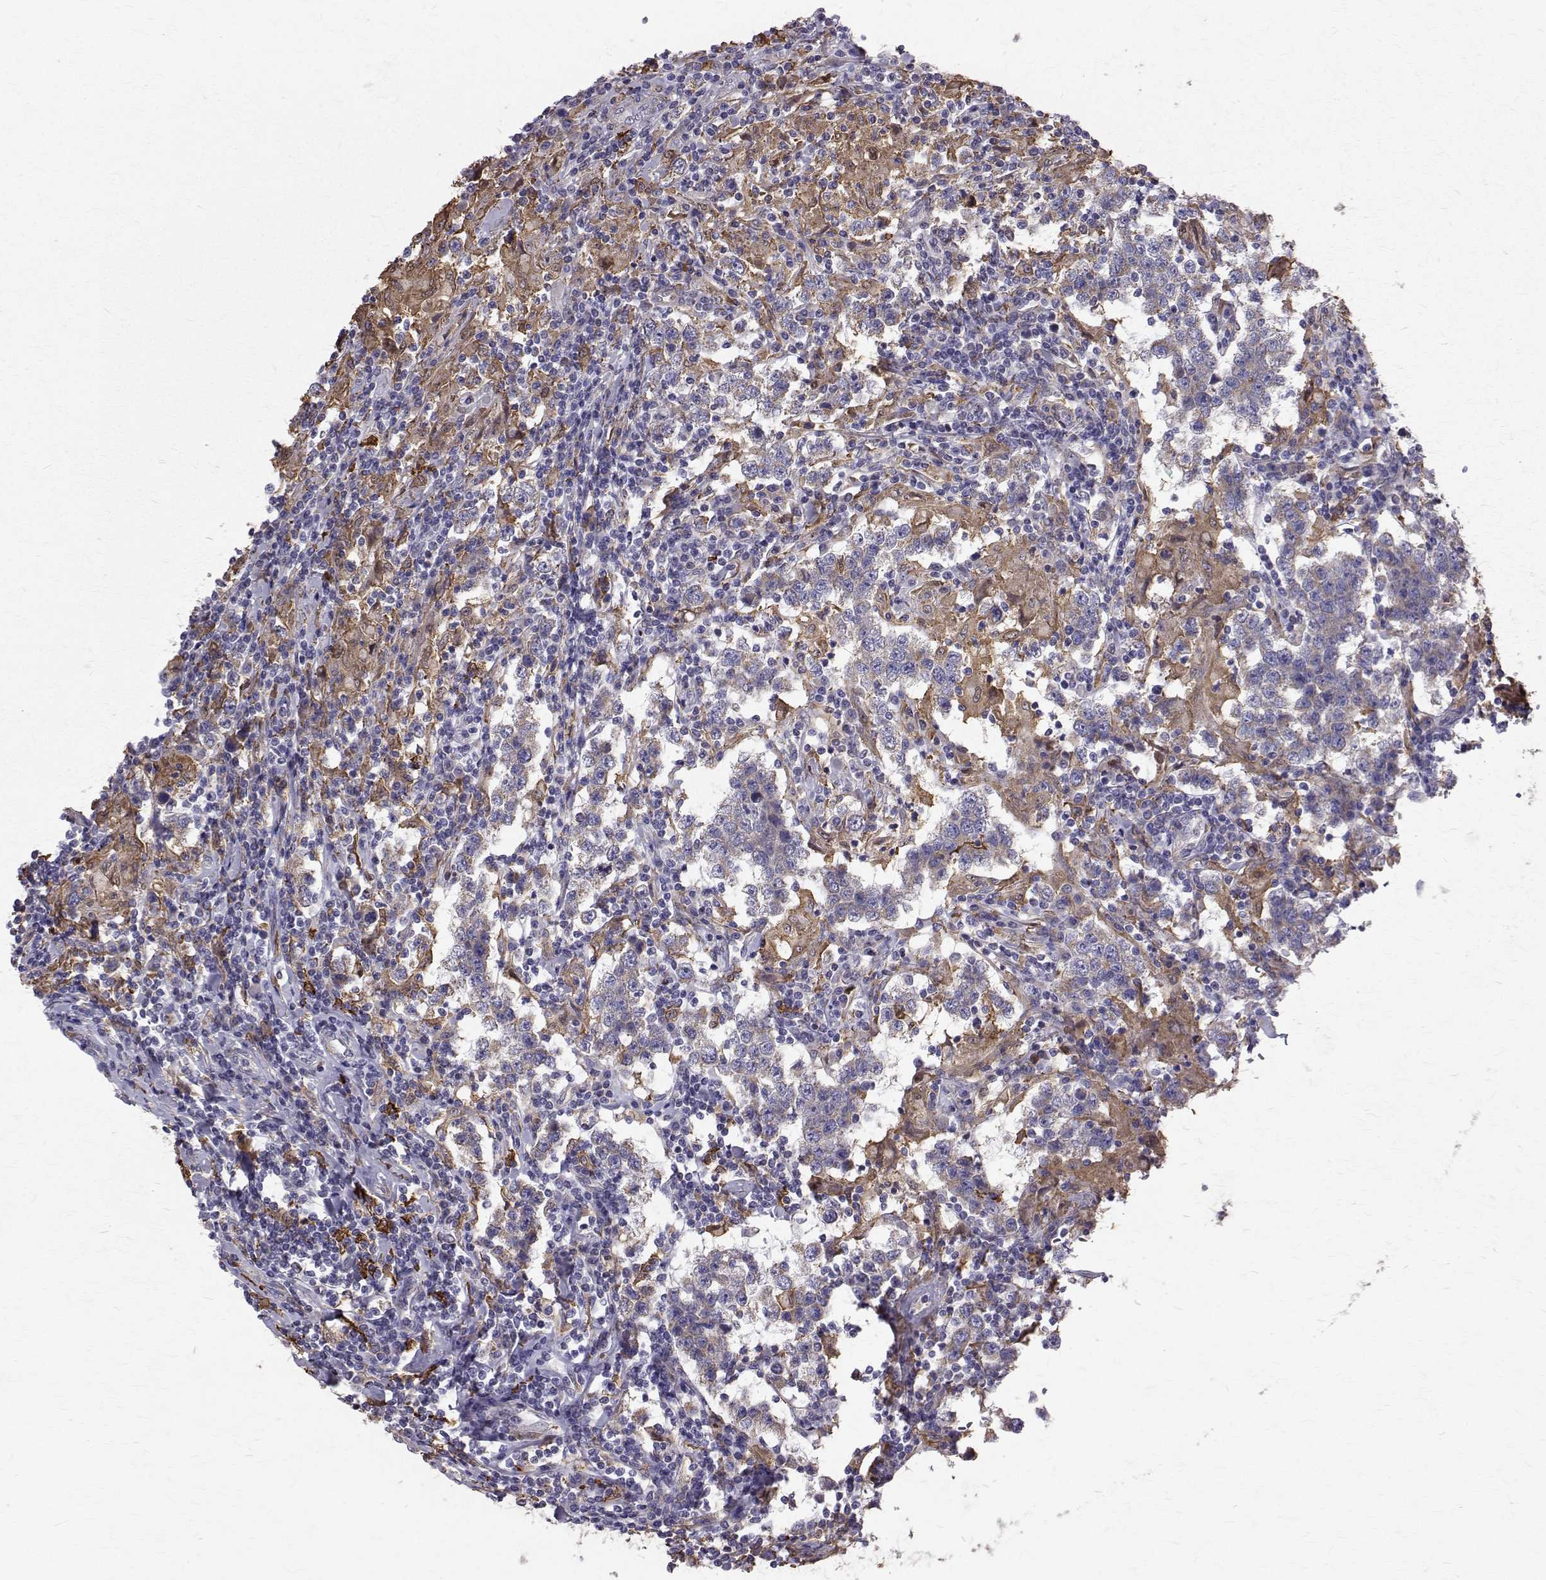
{"staining": {"intensity": "weak", "quantity": "<25%", "location": "cytoplasmic/membranous"}, "tissue": "testis cancer", "cell_type": "Tumor cells", "image_type": "cancer", "snomed": [{"axis": "morphology", "description": "Seminoma, NOS"}, {"axis": "morphology", "description": "Carcinoma, Embryonal, NOS"}, {"axis": "topography", "description": "Testis"}], "caption": "IHC micrograph of testis cancer (embryonal carcinoma) stained for a protein (brown), which shows no staining in tumor cells. (DAB (3,3'-diaminobenzidine) IHC with hematoxylin counter stain).", "gene": "CCDC89", "patient": {"sex": "male", "age": 41}}